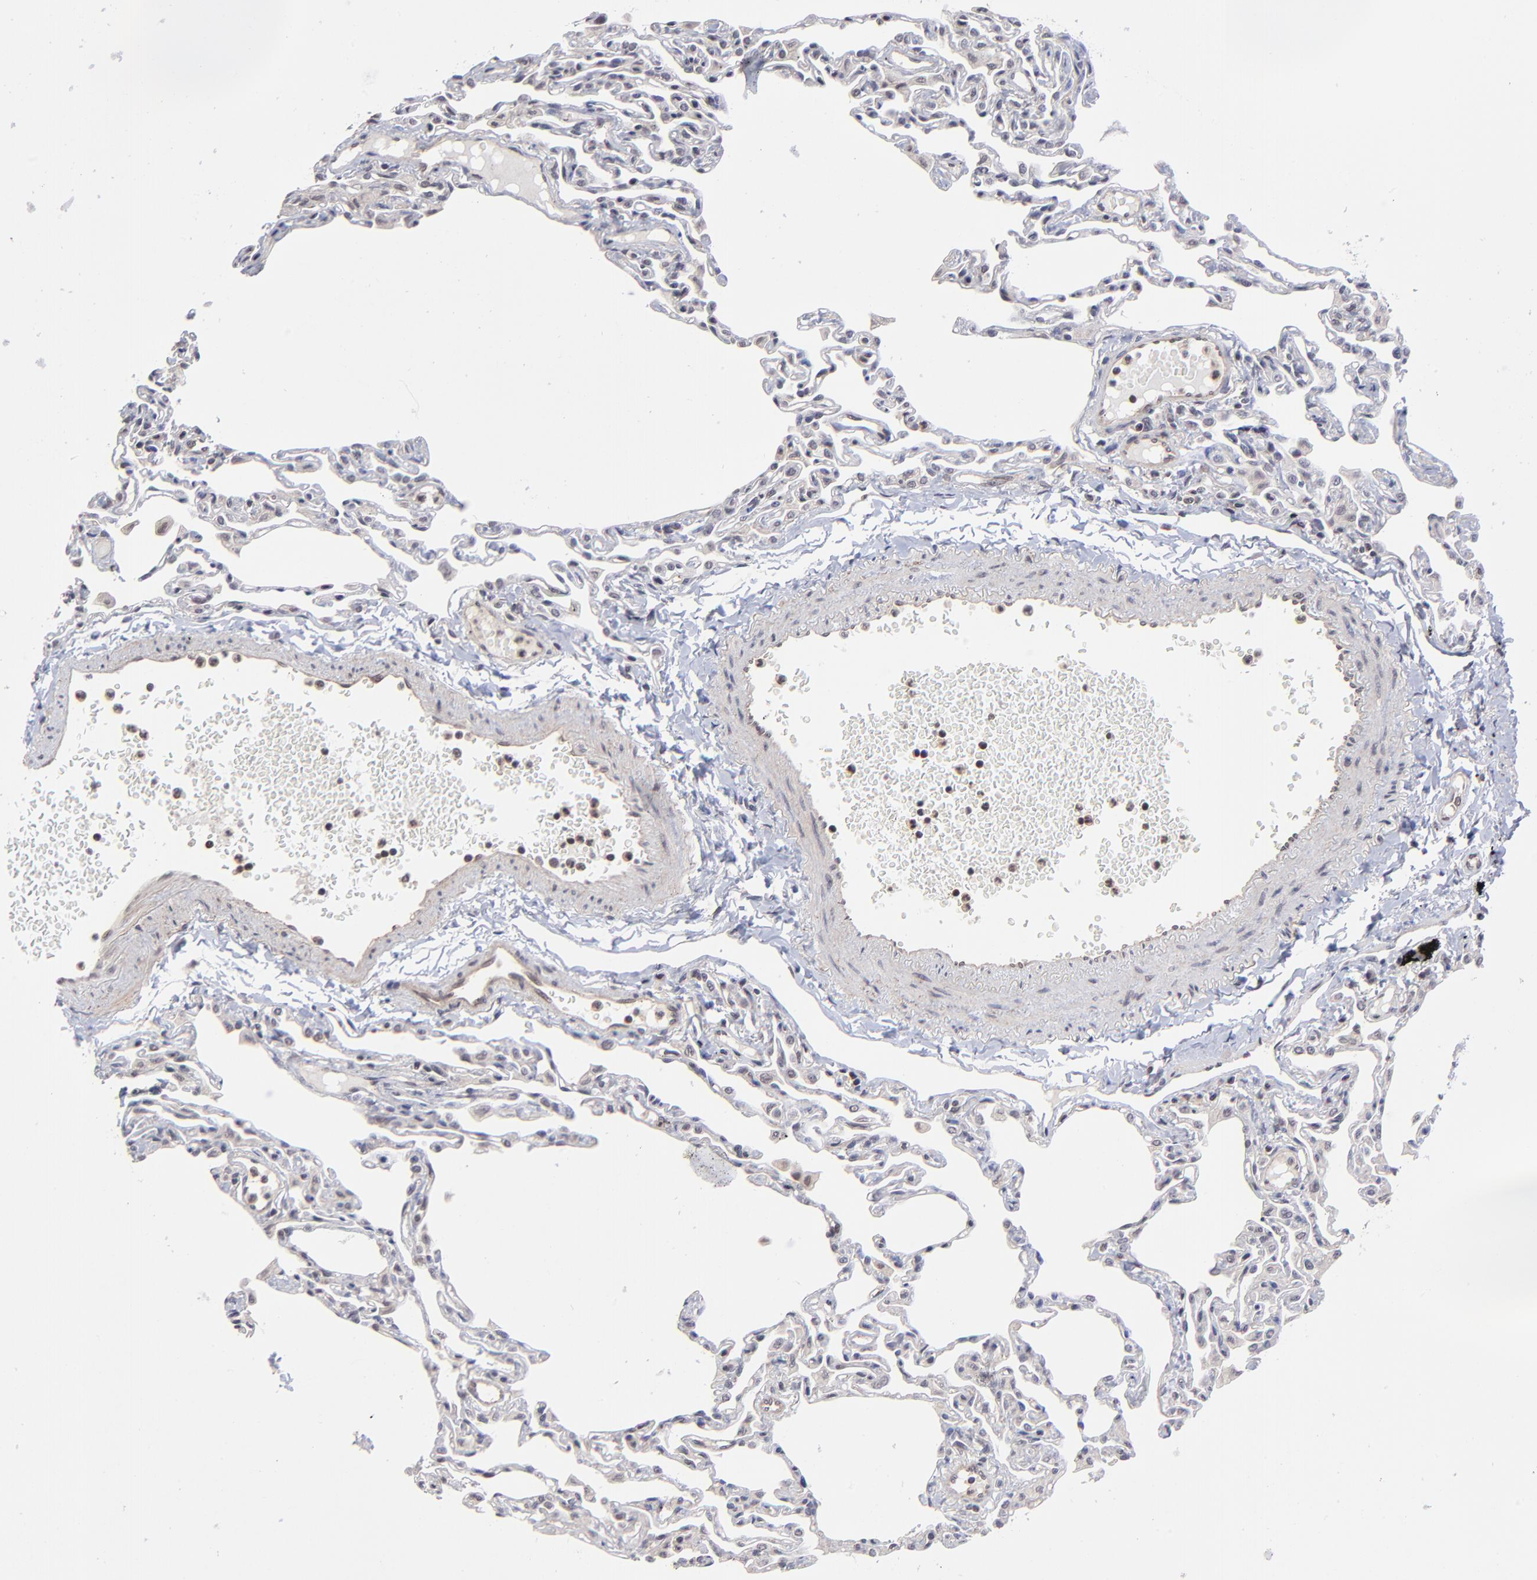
{"staining": {"intensity": "moderate", "quantity": "25%-75%", "location": "nuclear"}, "tissue": "lung", "cell_type": "Alveolar cells", "image_type": "normal", "snomed": [{"axis": "morphology", "description": "Normal tissue, NOS"}, {"axis": "topography", "description": "Lung"}], "caption": "Lung stained for a protein (brown) reveals moderate nuclear positive positivity in about 25%-75% of alveolar cells.", "gene": "ZNF419", "patient": {"sex": "female", "age": 49}}